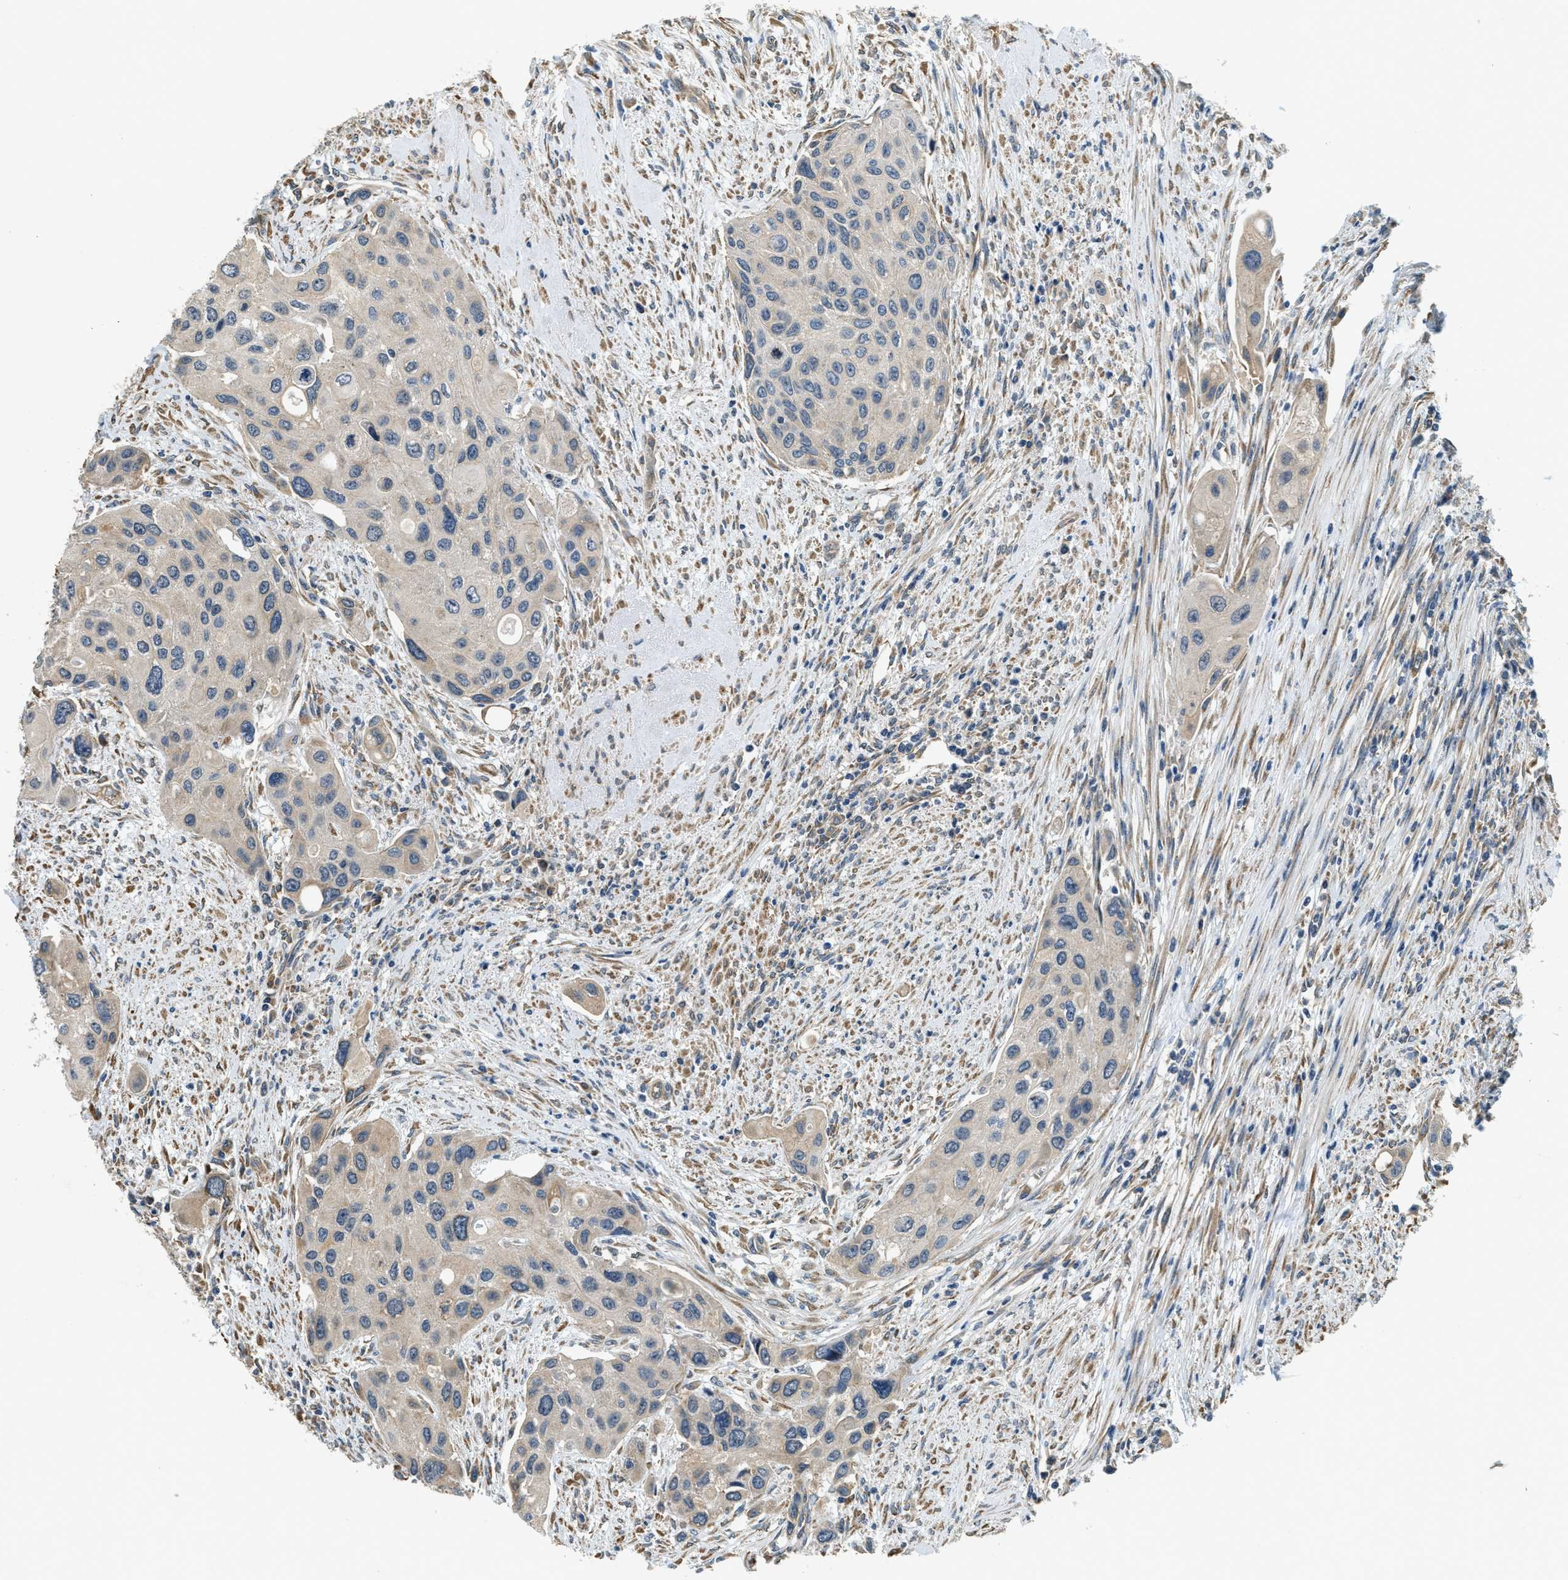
{"staining": {"intensity": "negative", "quantity": "none", "location": "none"}, "tissue": "urothelial cancer", "cell_type": "Tumor cells", "image_type": "cancer", "snomed": [{"axis": "morphology", "description": "Urothelial carcinoma, High grade"}, {"axis": "topography", "description": "Urinary bladder"}], "caption": "Urothelial carcinoma (high-grade) was stained to show a protein in brown. There is no significant positivity in tumor cells.", "gene": "ALOX12", "patient": {"sex": "female", "age": 56}}